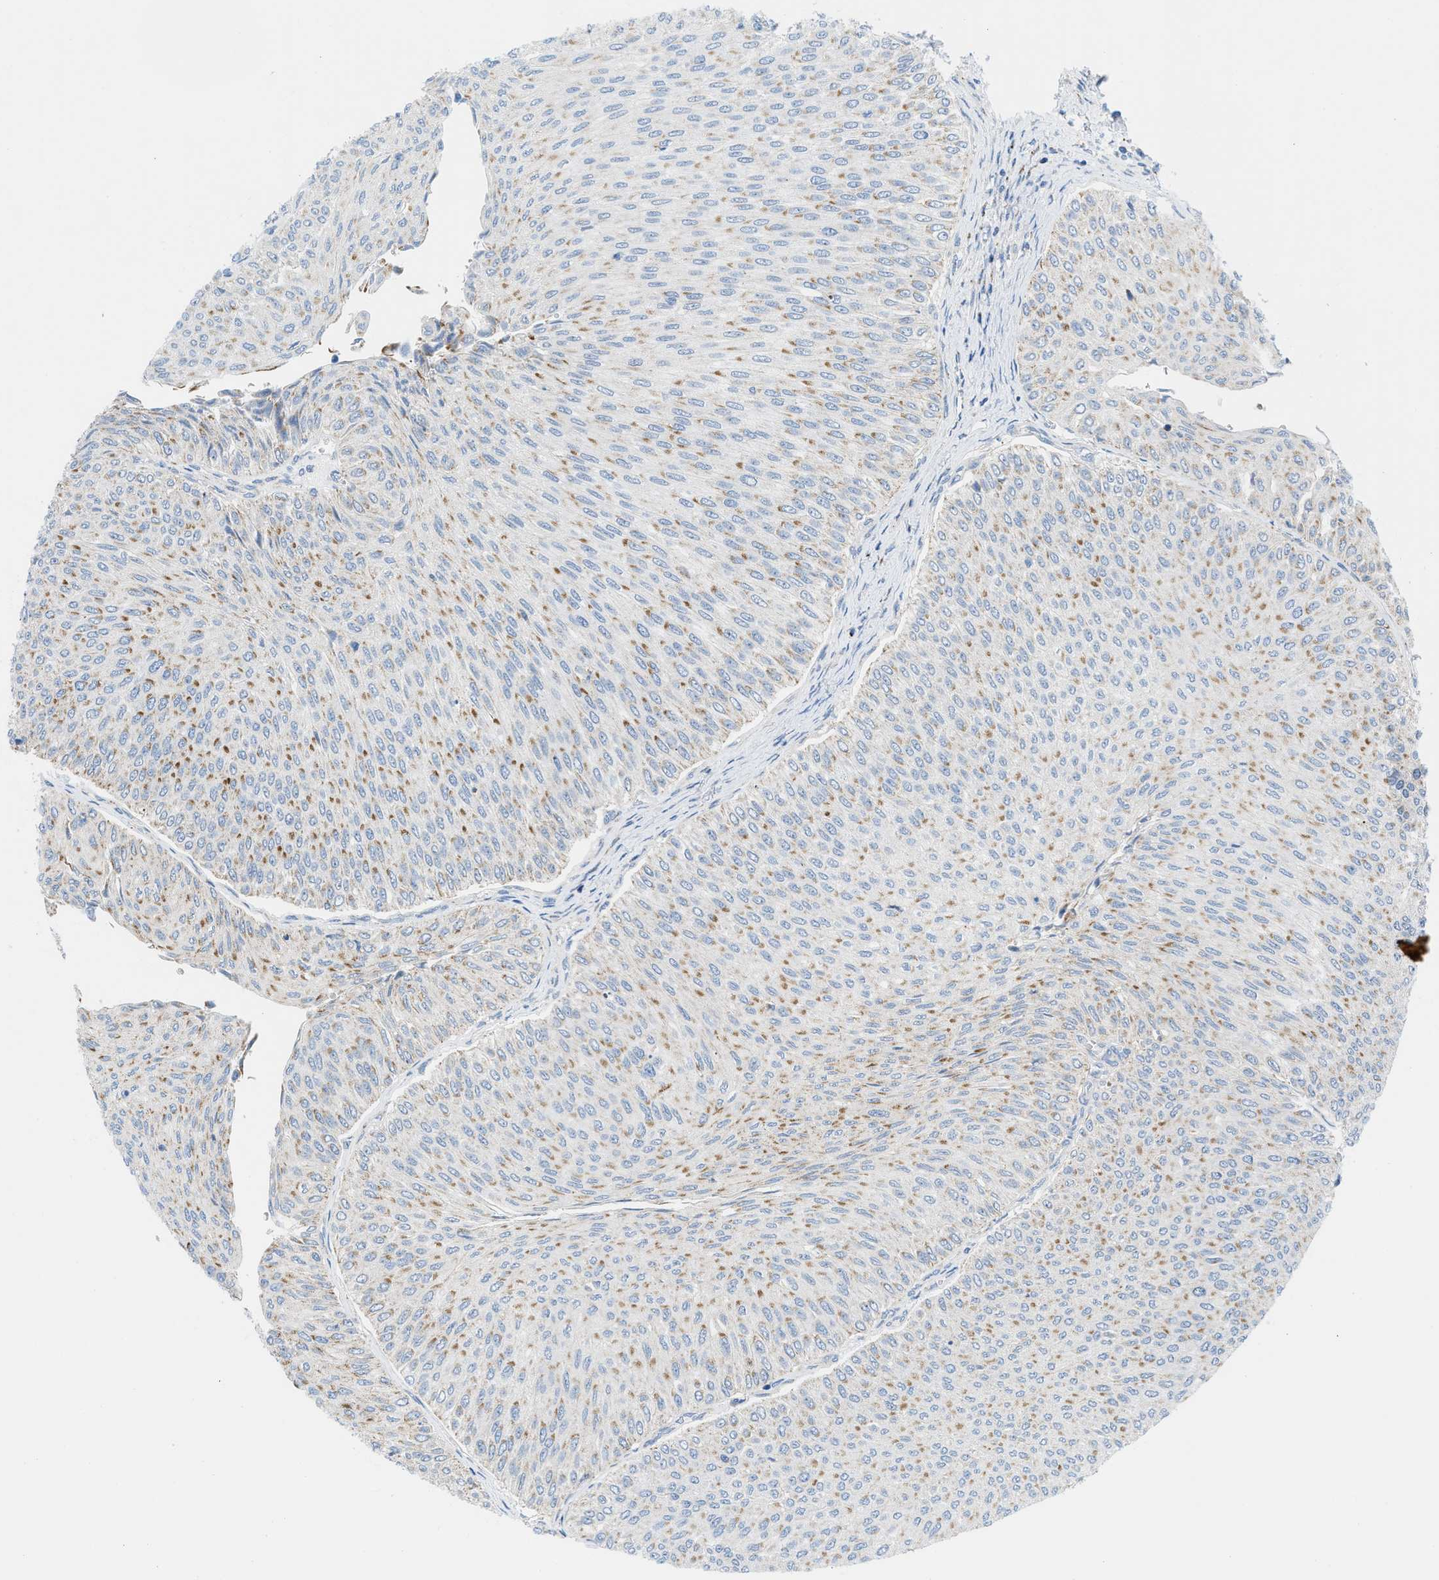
{"staining": {"intensity": "moderate", "quantity": "25%-75%", "location": "cytoplasmic/membranous"}, "tissue": "urothelial cancer", "cell_type": "Tumor cells", "image_type": "cancer", "snomed": [{"axis": "morphology", "description": "Urothelial carcinoma, Low grade"}, {"axis": "topography", "description": "Urinary bladder"}], "caption": "Moderate cytoplasmic/membranous staining for a protein is appreciated in approximately 25%-75% of tumor cells of urothelial carcinoma (low-grade) using IHC.", "gene": "RBBP9", "patient": {"sex": "male", "age": 78}}